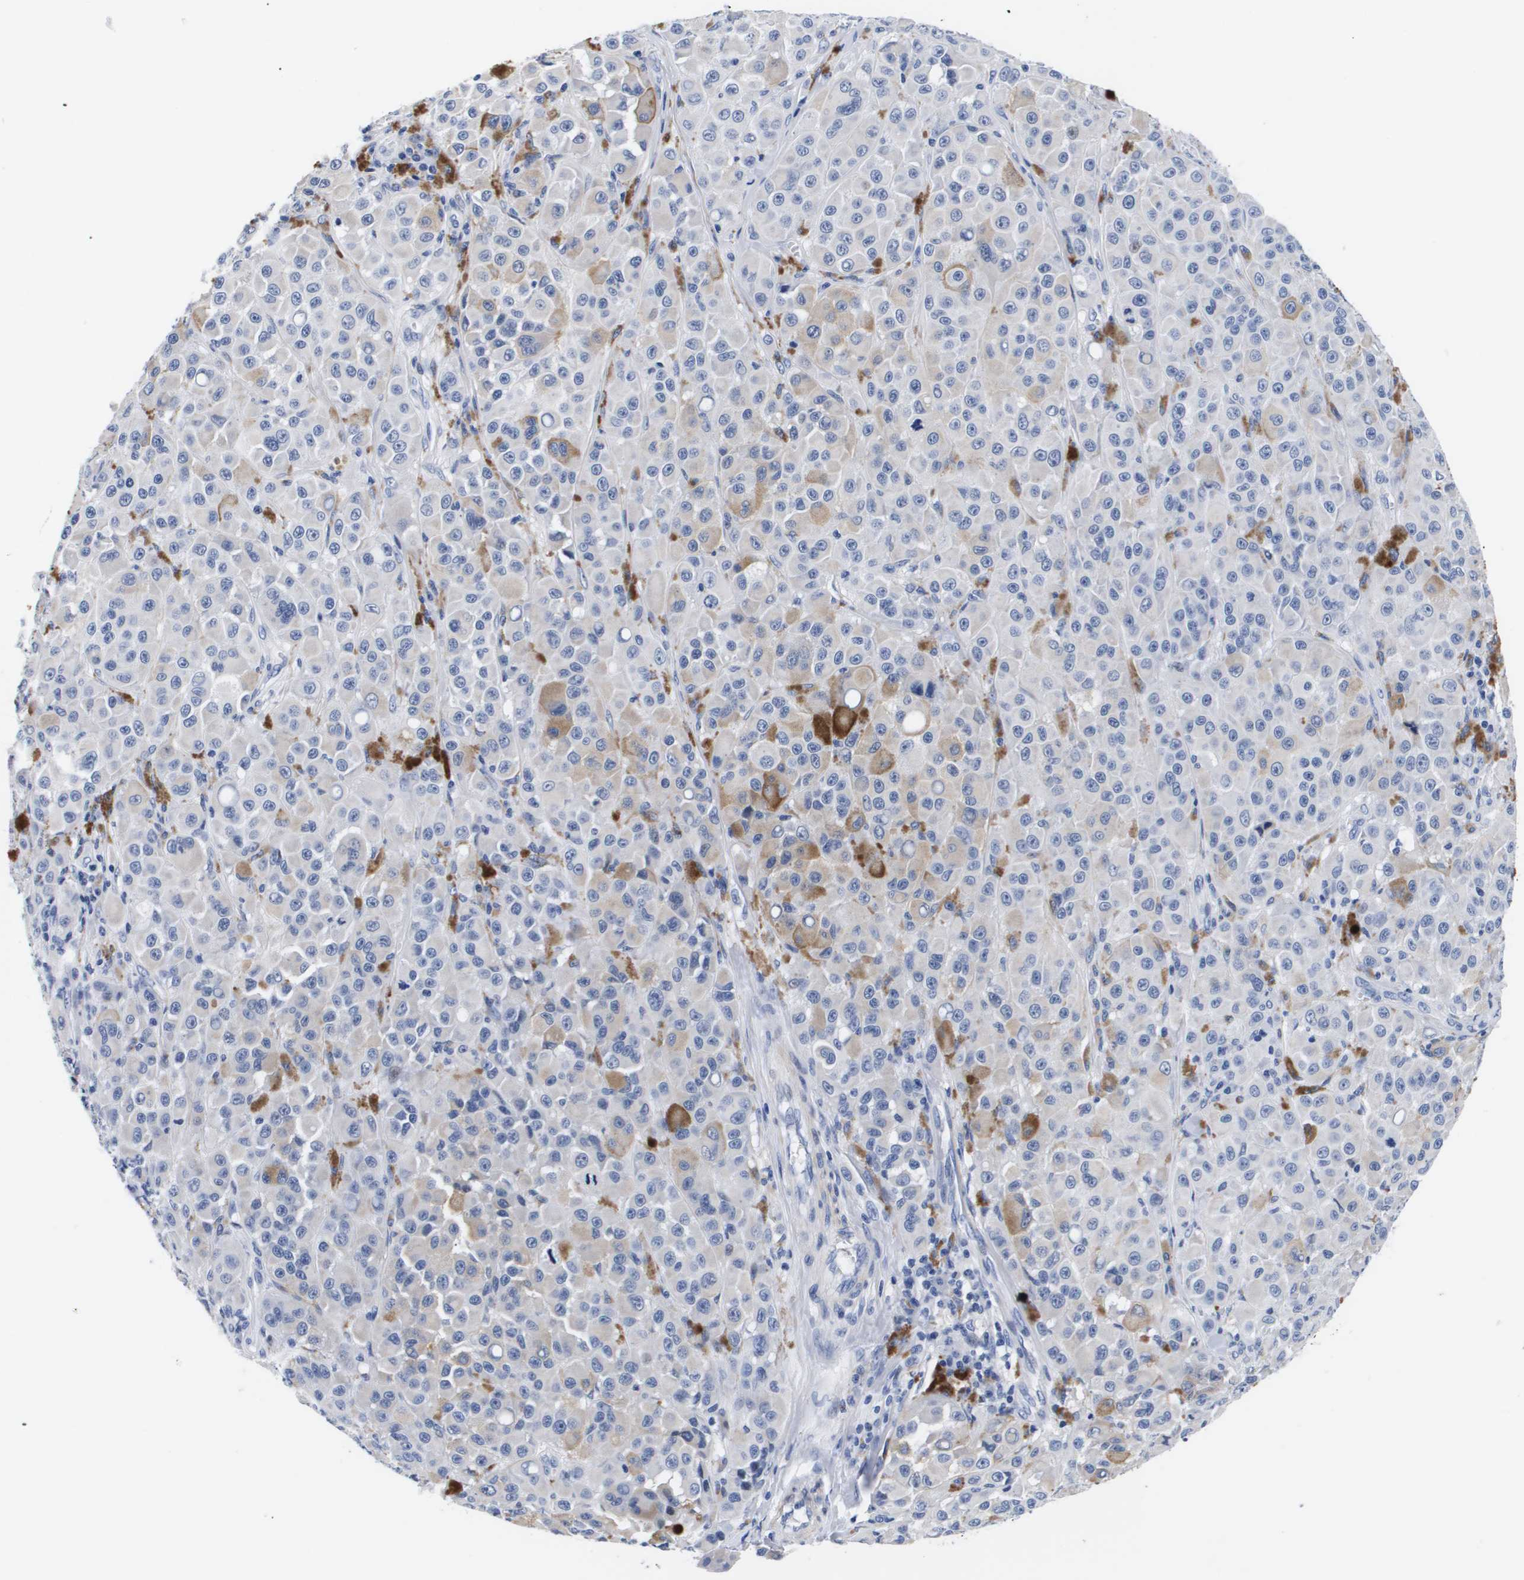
{"staining": {"intensity": "negative", "quantity": "none", "location": "none"}, "tissue": "melanoma", "cell_type": "Tumor cells", "image_type": "cancer", "snomed": [{"axis": "morphology", "description": "Malignant melanoma, NOS"}, {"axis": "topography", "description": "Skin"}], "caption": "Melanoma was stained to show a protein in brown. There is no significant positivity in tumor cells. The staining was performed using DAB to visualize the protein expression in brown, while the nuclei were stained in blue with hematoxylin (Magnification: 20x).", "gene": "SHD", "patient": {"sex": "male", "age": 84}}